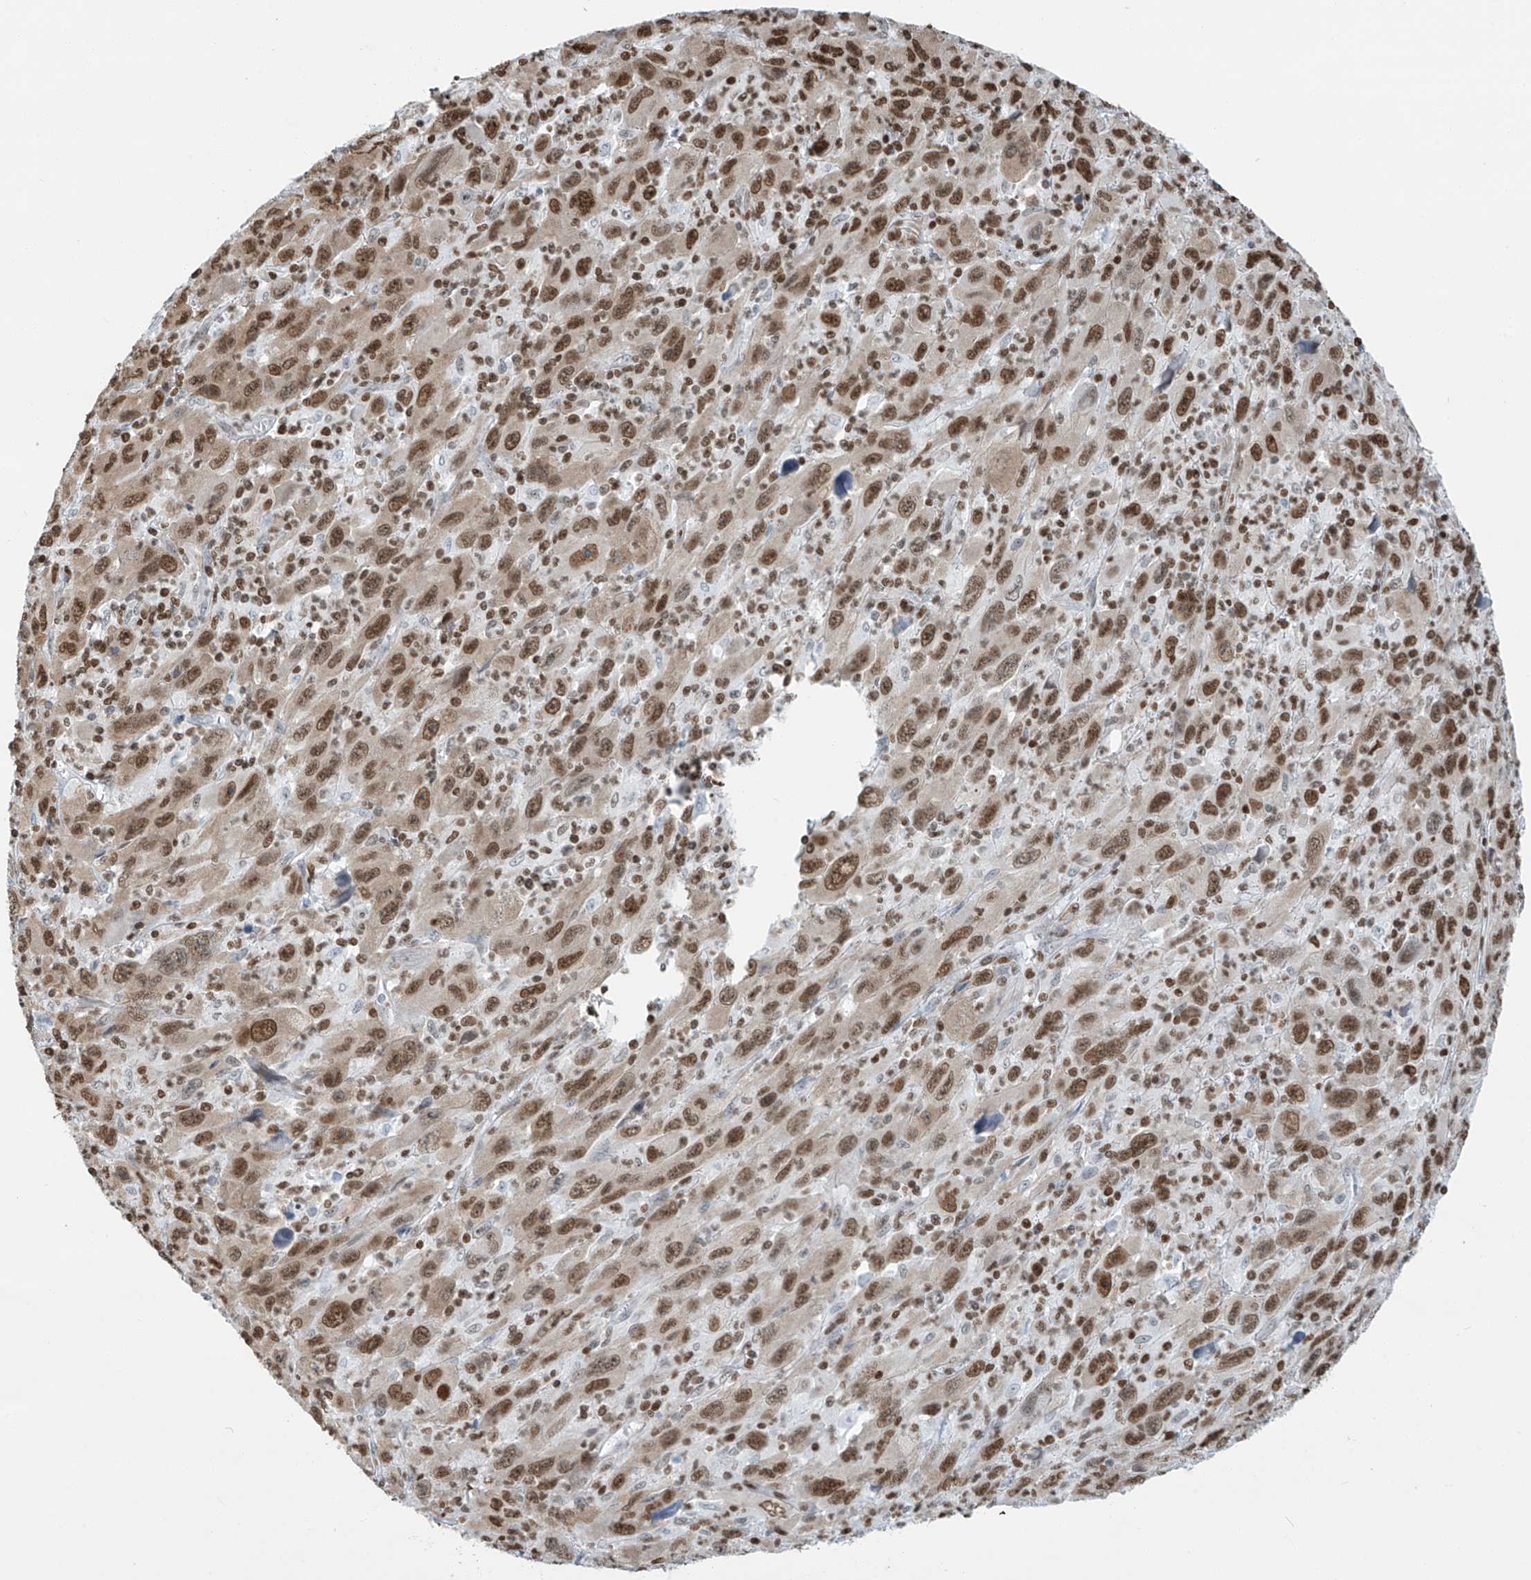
{"staining": {"intensity": "moderate", "quantity": ">75%", "location": "nuclear"}, "tissue": "melanoma", "cell_type": "Tumor cells", "image_type": "cancer", "snomed": [{"axis": "morphology", "description": "Malignant melanoma, Metastatic site"}, {"axis": "topography", "description": "Skin"}], "caption": "An image showing moderate nuclear positivity in approximately >75% of tumor cells in melanoma, as visualized by brown immunohistochemical staining.", "gene": "SARNP", "patient": {"sex": "female", "age": 56}}